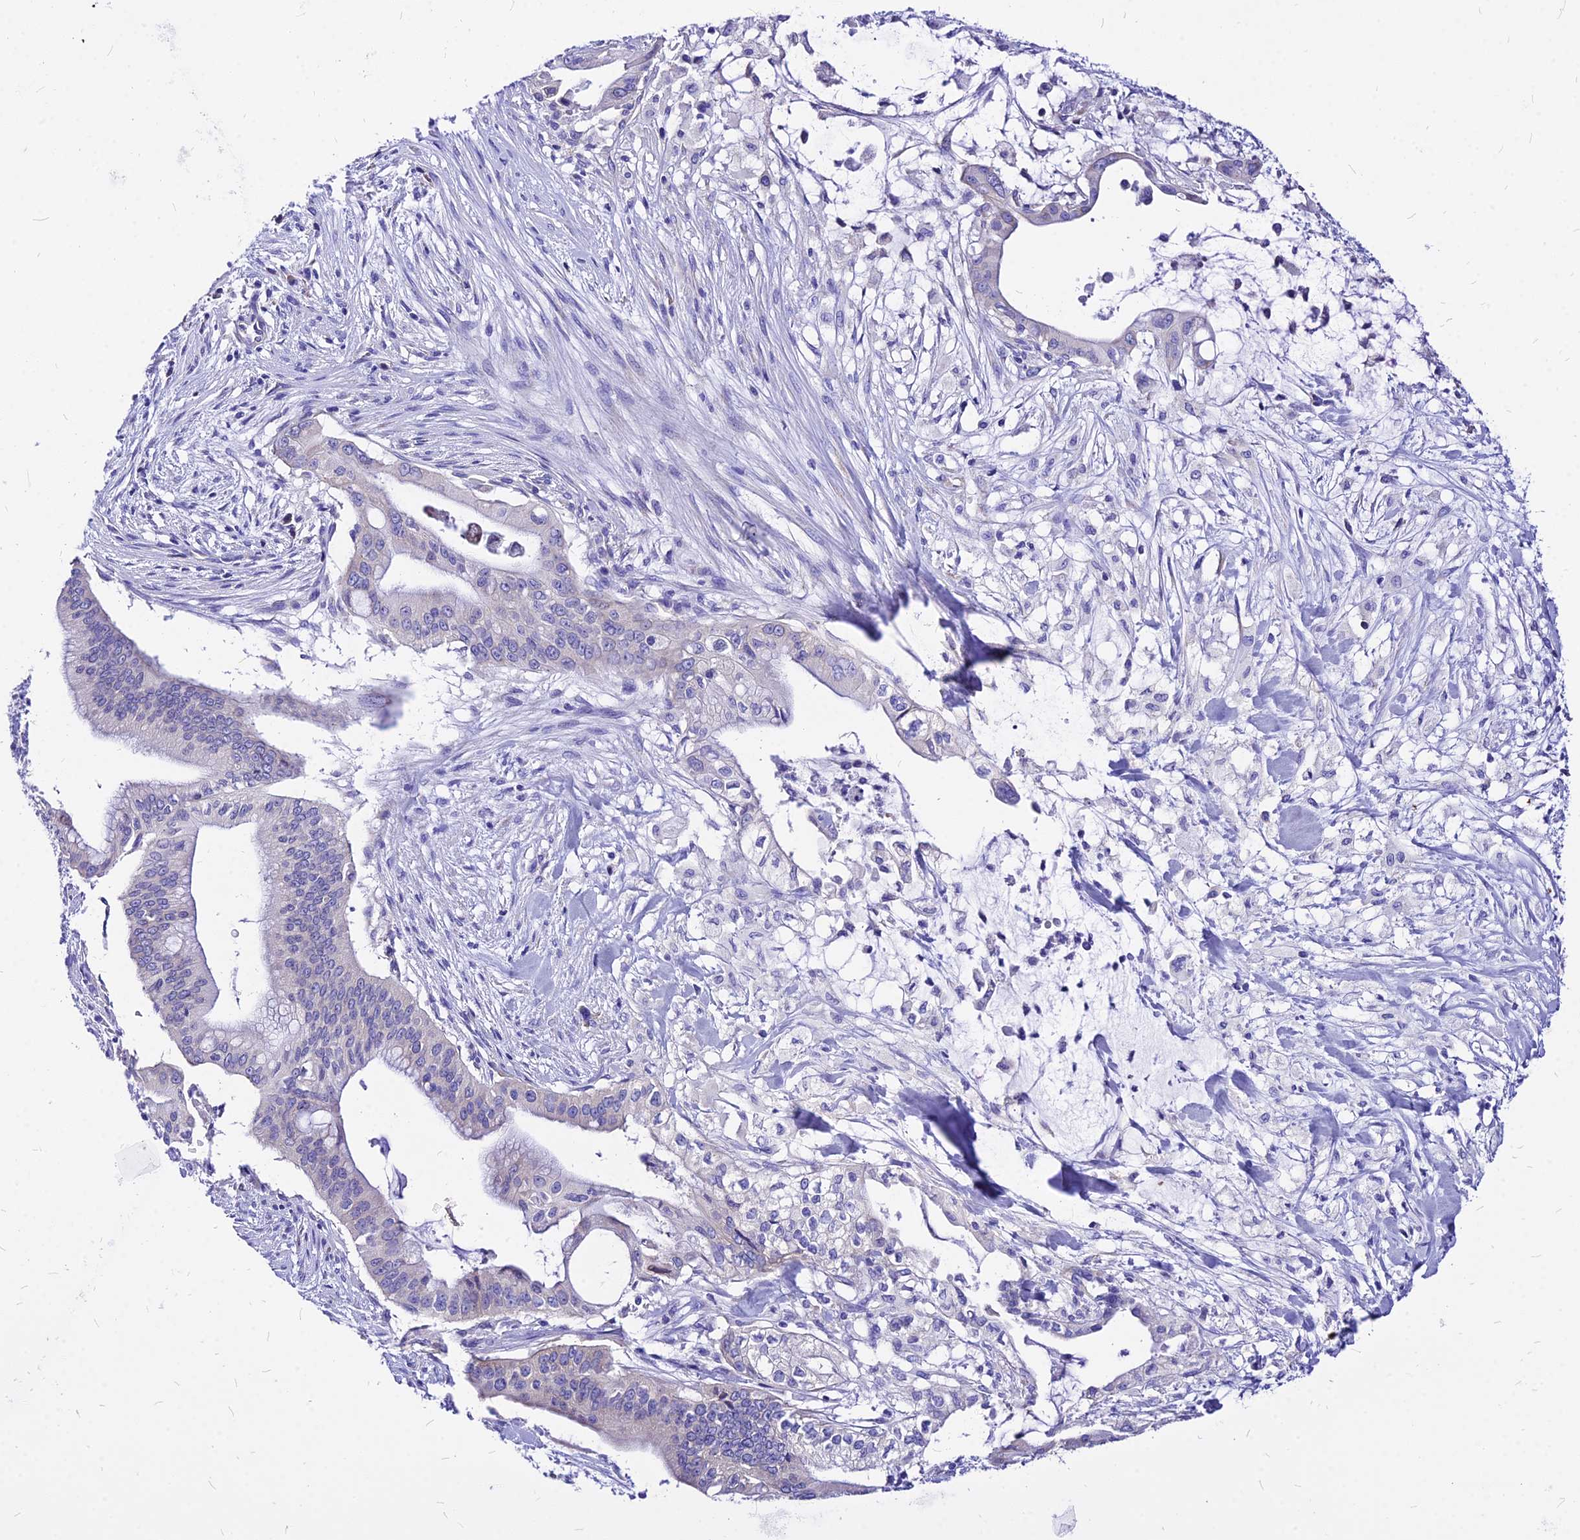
{"staining": {"intensity": "negative", "quantity": "none", "location": "none"}, "tissue": "pancreatic cancer", "cell_type": "Tumor cells", "image_type": "cancer", "snomed": [{"axis": "morphology", "description": "Adenocarcinoma, NOS"}, {"axis": "topography", "description": "Pancreas"}], "caption": "Immunohistochemistry (IHC) micrograph of pancreatic adenocarcinoma stained for a protein (brown), which displays no positivity in tumor cells.", "gene": "RPL19", "patient": {"sex": "male", "age": 46}}